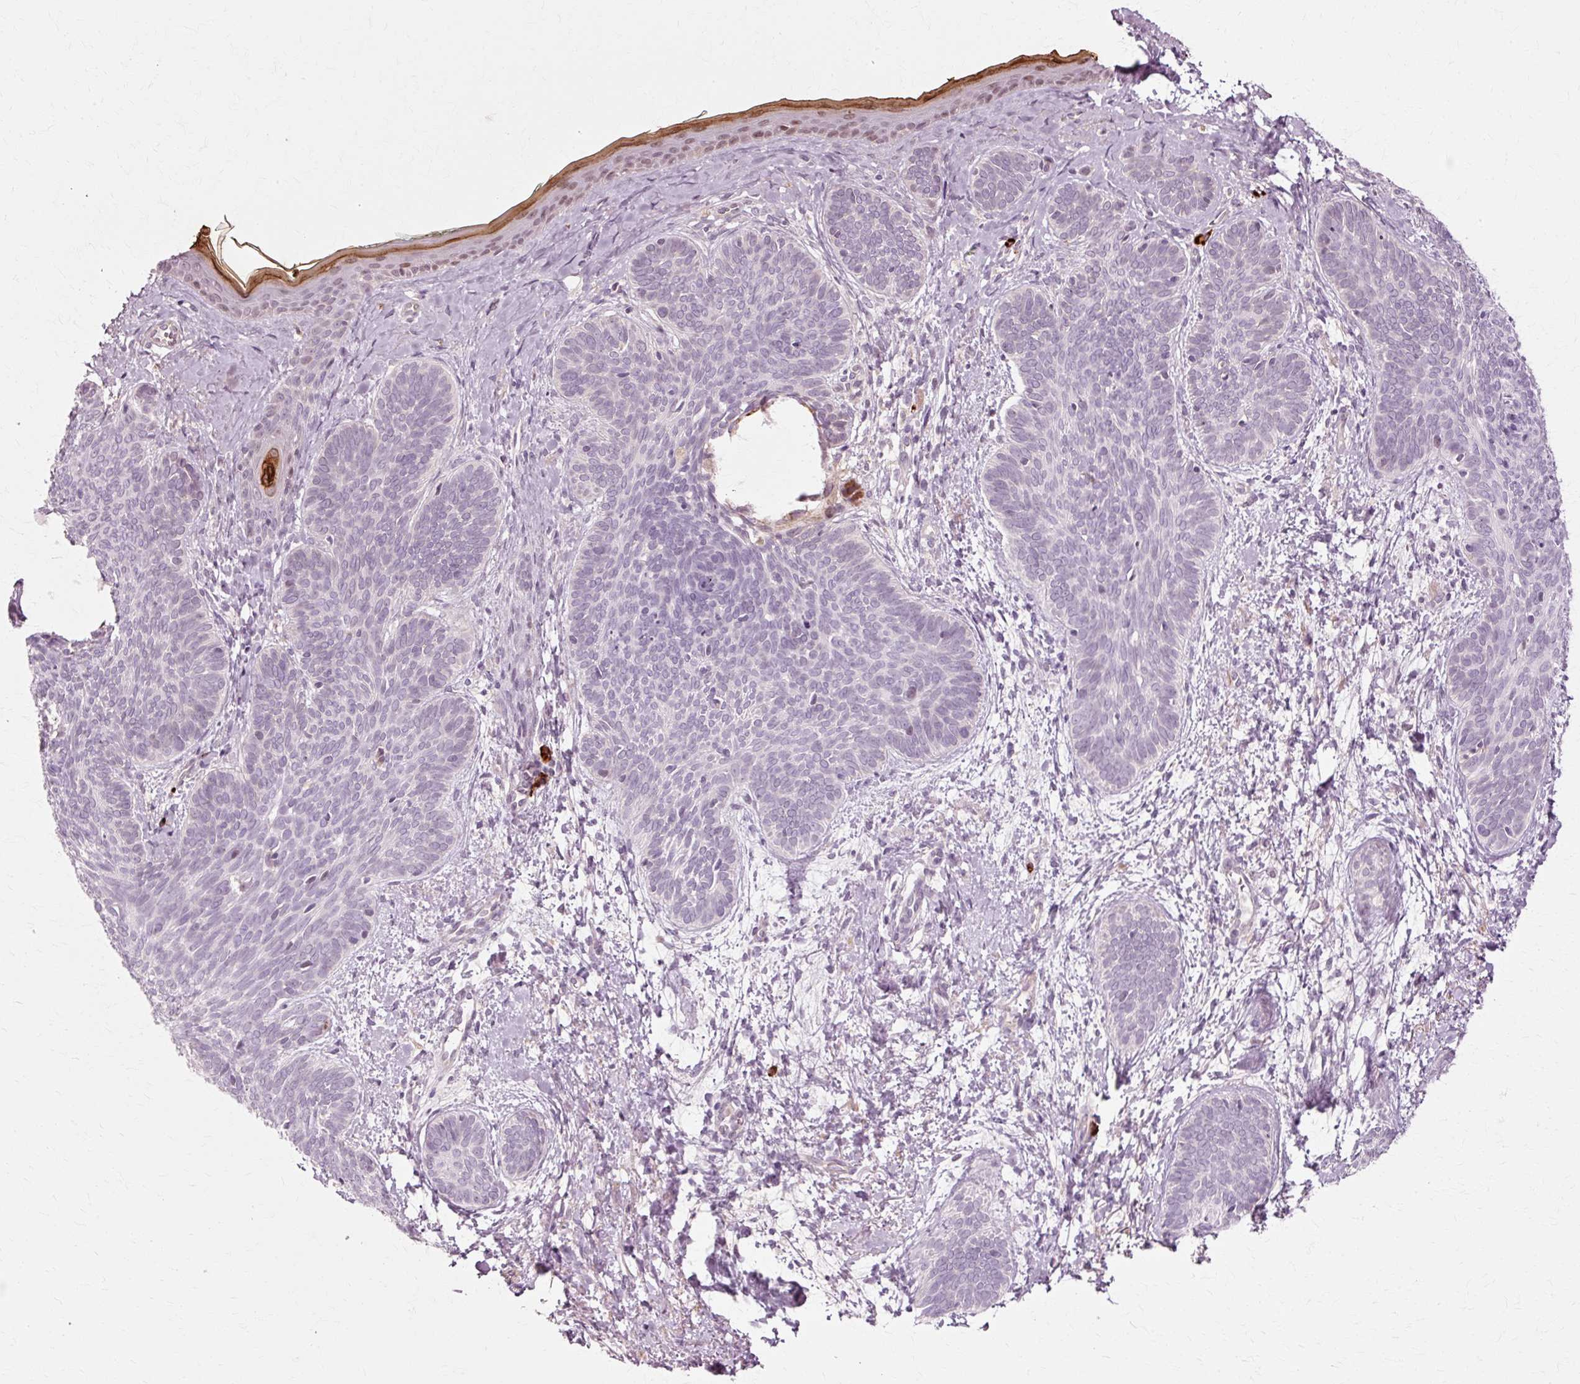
{"staining": {"intensity": "negative", "quantity": "none", "location": "none"}, "tissue": "skin cancer", "cell_type": "Tumor cells", "image_type": "cancer", "snomed": [{"axis": "morphology", "description": "Basal cell carcinoma"}, {"axis": "topography", "description": "Skin"}], "caption": "Tumor cells are negative for protein expression in human skin cancer.", "gene": "RGPD5", "patient": {"sex": "female", "age": 81}}